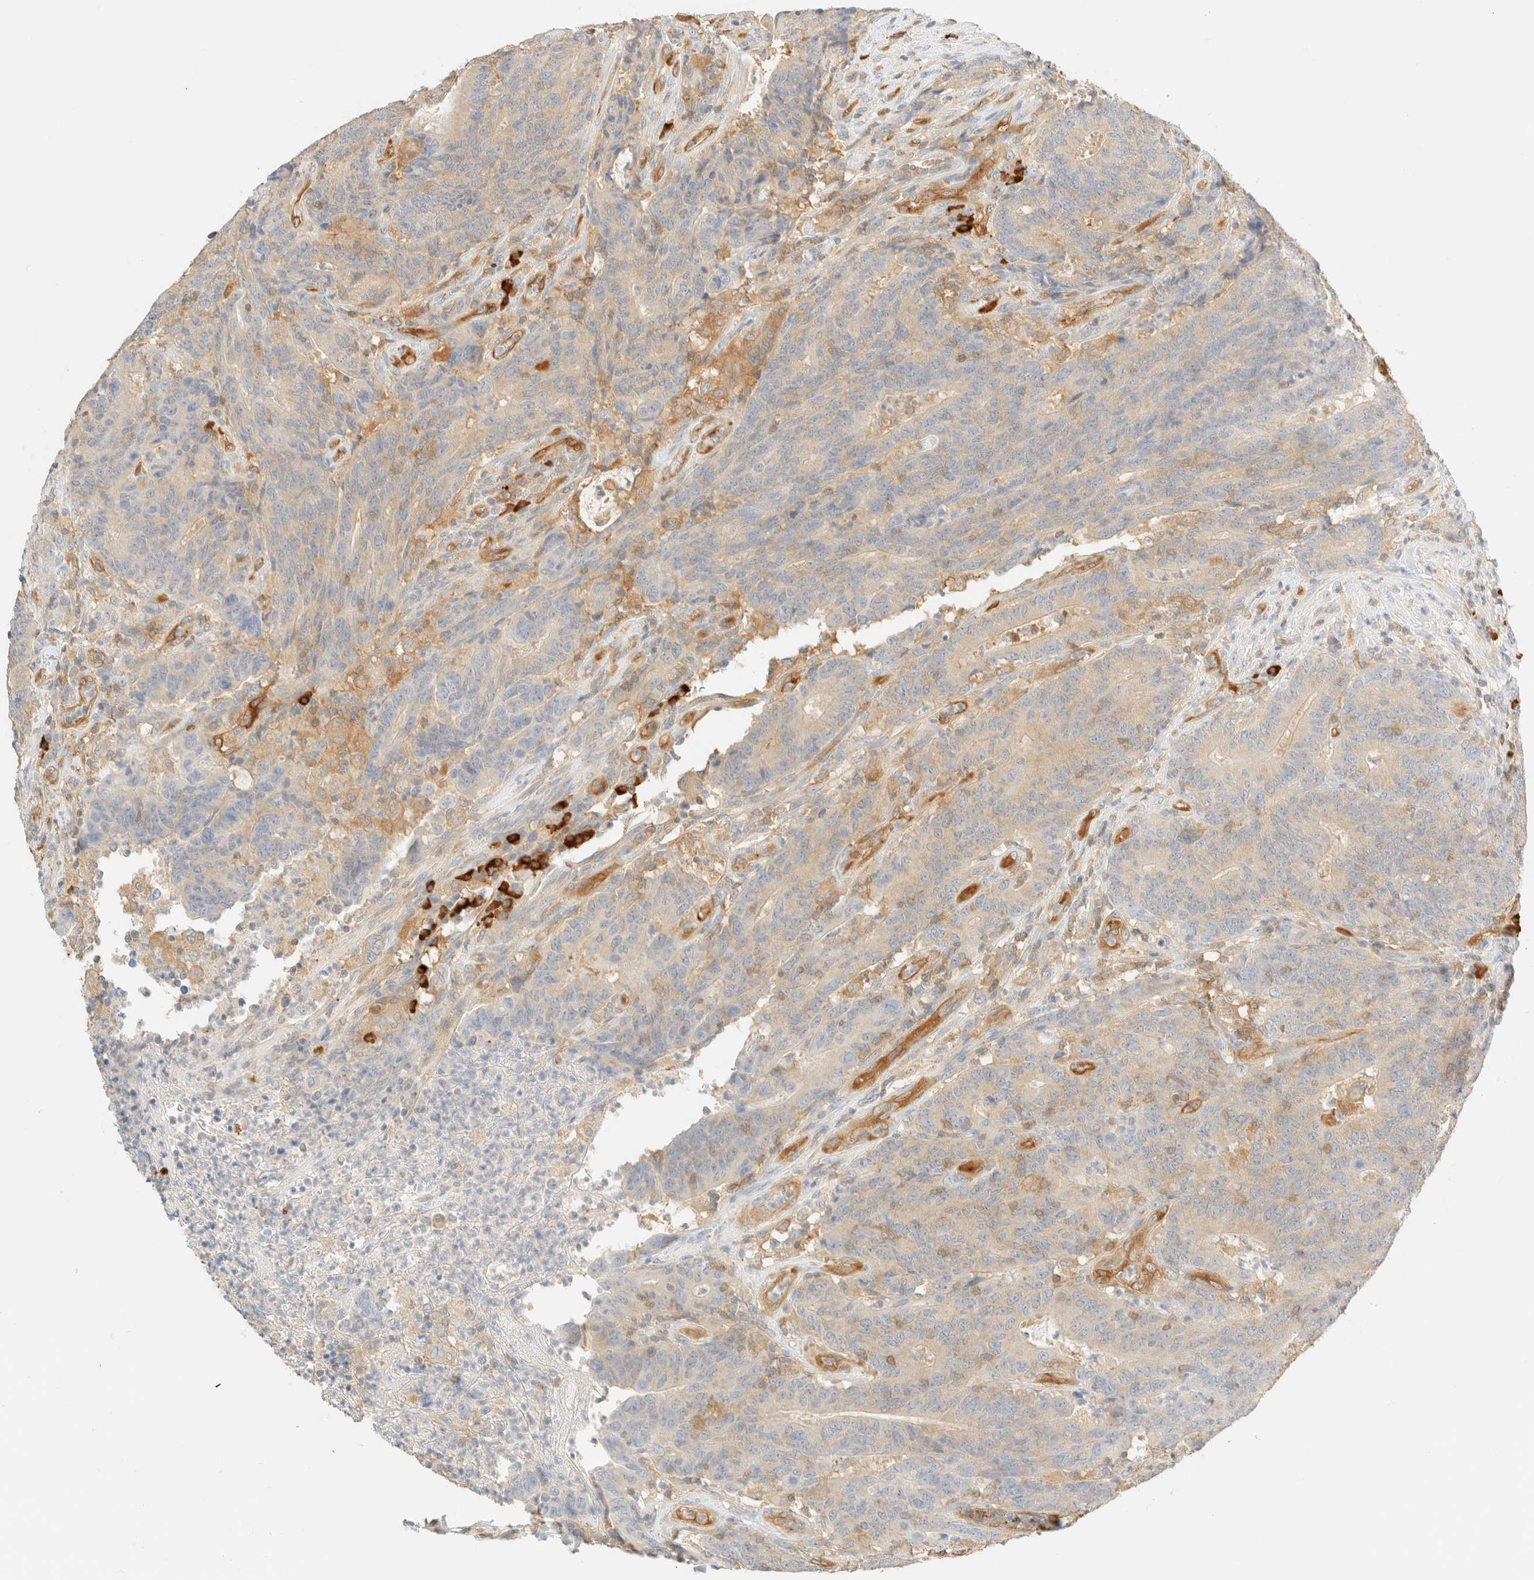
{"staining": {"intensity": "weak", "quantity": "<25%", "location": "cytoplasmic/membranous"}, "tissue": "colorectal cancer", "cell_type": "Tumor cells", "image_type": "cancer", "snomed": [{"axis": "morphology", "description": "Normal tissue, NOS"}, {"axis": "morphology", "description": "Adenocarcinoma, NOS"}, {"axis": "topography", "description": "Colon"}], "caption": "Micrograph shows no significant protein positivity in tumor cells of adenocarcinoma (colorectal).", "gene": "FHOD1", "patient": {"sex": "female", "age": 75}}